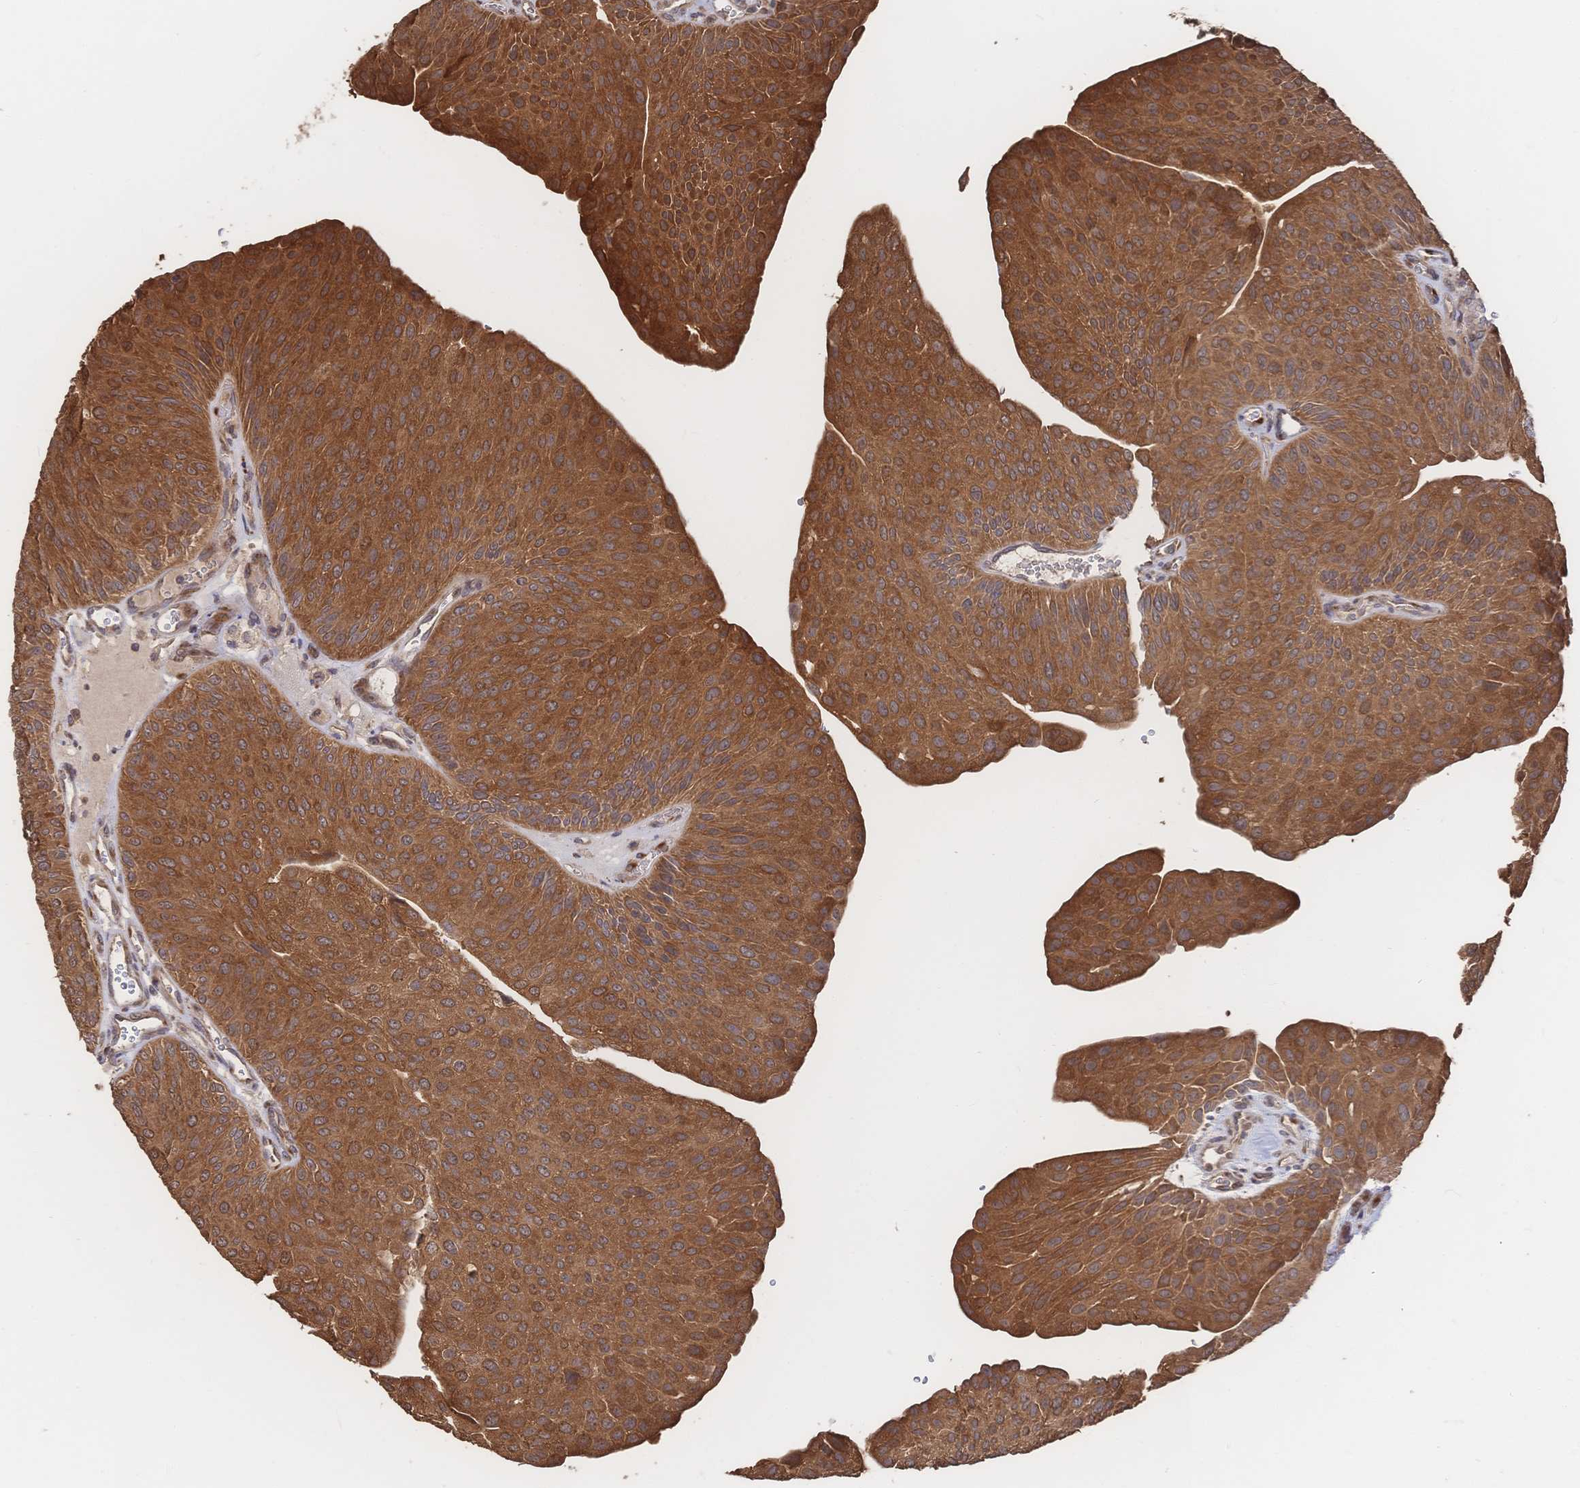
{"staining": {"intensity": "strong", "quantity": ">75%", "location": "cytoplasmic/membranous"}, "tissue": "urothelial cancer", "cell_type": "Tumor cells", "image_type": "cancer", "snomed": [{"axis": "morphology", "description": "Urothelial carcinoma, NOS"}, {"axis": "topography", "description": "Urinary bladder"}], "caption": "This photomicrograph exhibits immunohistochemistry (IHC) staining of human transitional cell carcinoma, with high strong cytoplasmic/membranous expression in about >75% of tumor cells.", "gene": "DNAJA4", "patient": {"sex": "male", "age": 67}}